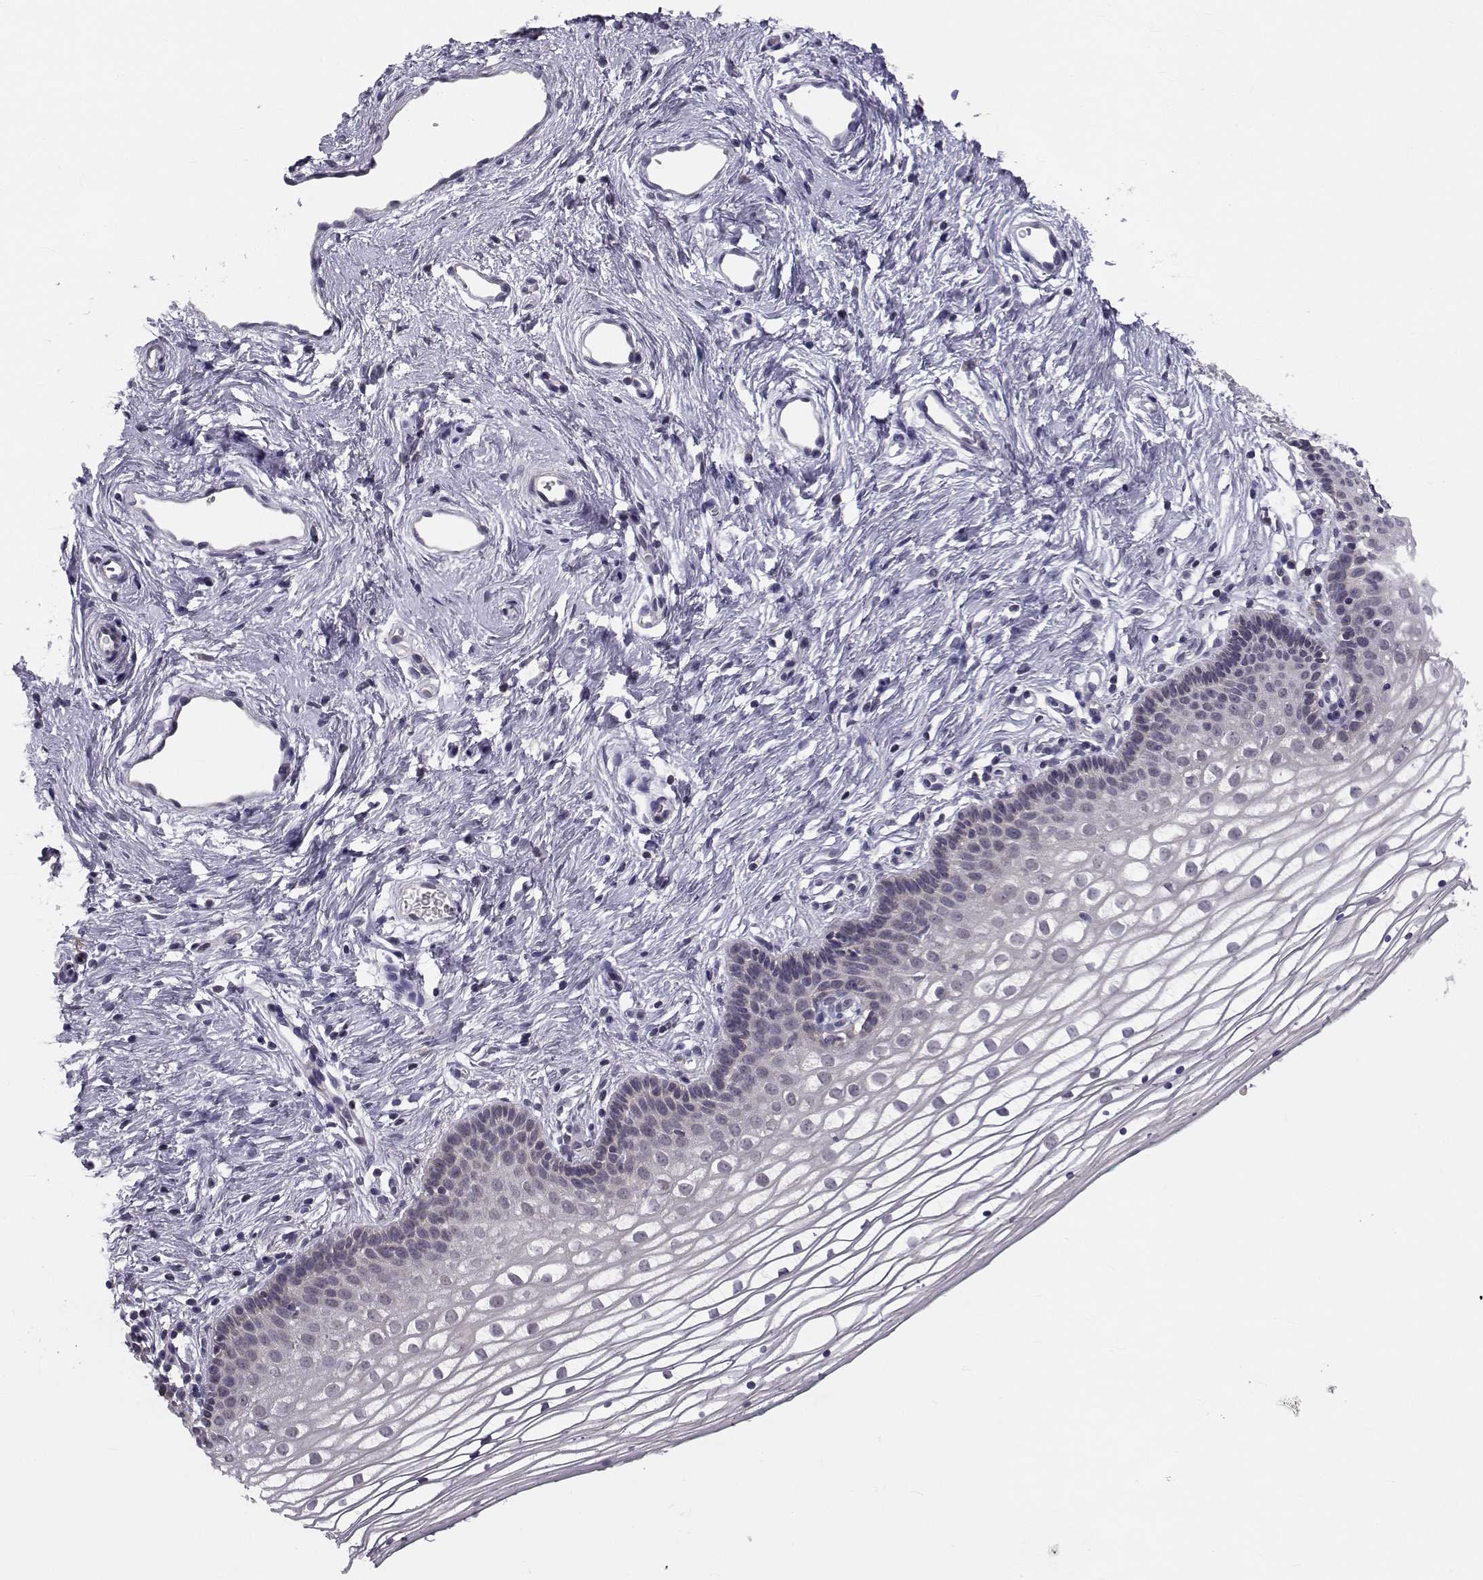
{"staining": {"intensity": "negative", "quantity": "none", "location": "none"}, "tissue": "vagina", "cell_type": "Squamous epithelial cells", "image_type": "normal", "snomed": [{"axis": "morphology", "description": "Normal tissue, NOS"}, {"axis": "topography", "description": "Vagina"}], "caption": "Immunohistochemistry (IHC) of unremarkable human vagina reveals no positivity in squamous epithelial cells.", "gene": "ANGPT1", "patient": {"sex": "female", "age": 36}}